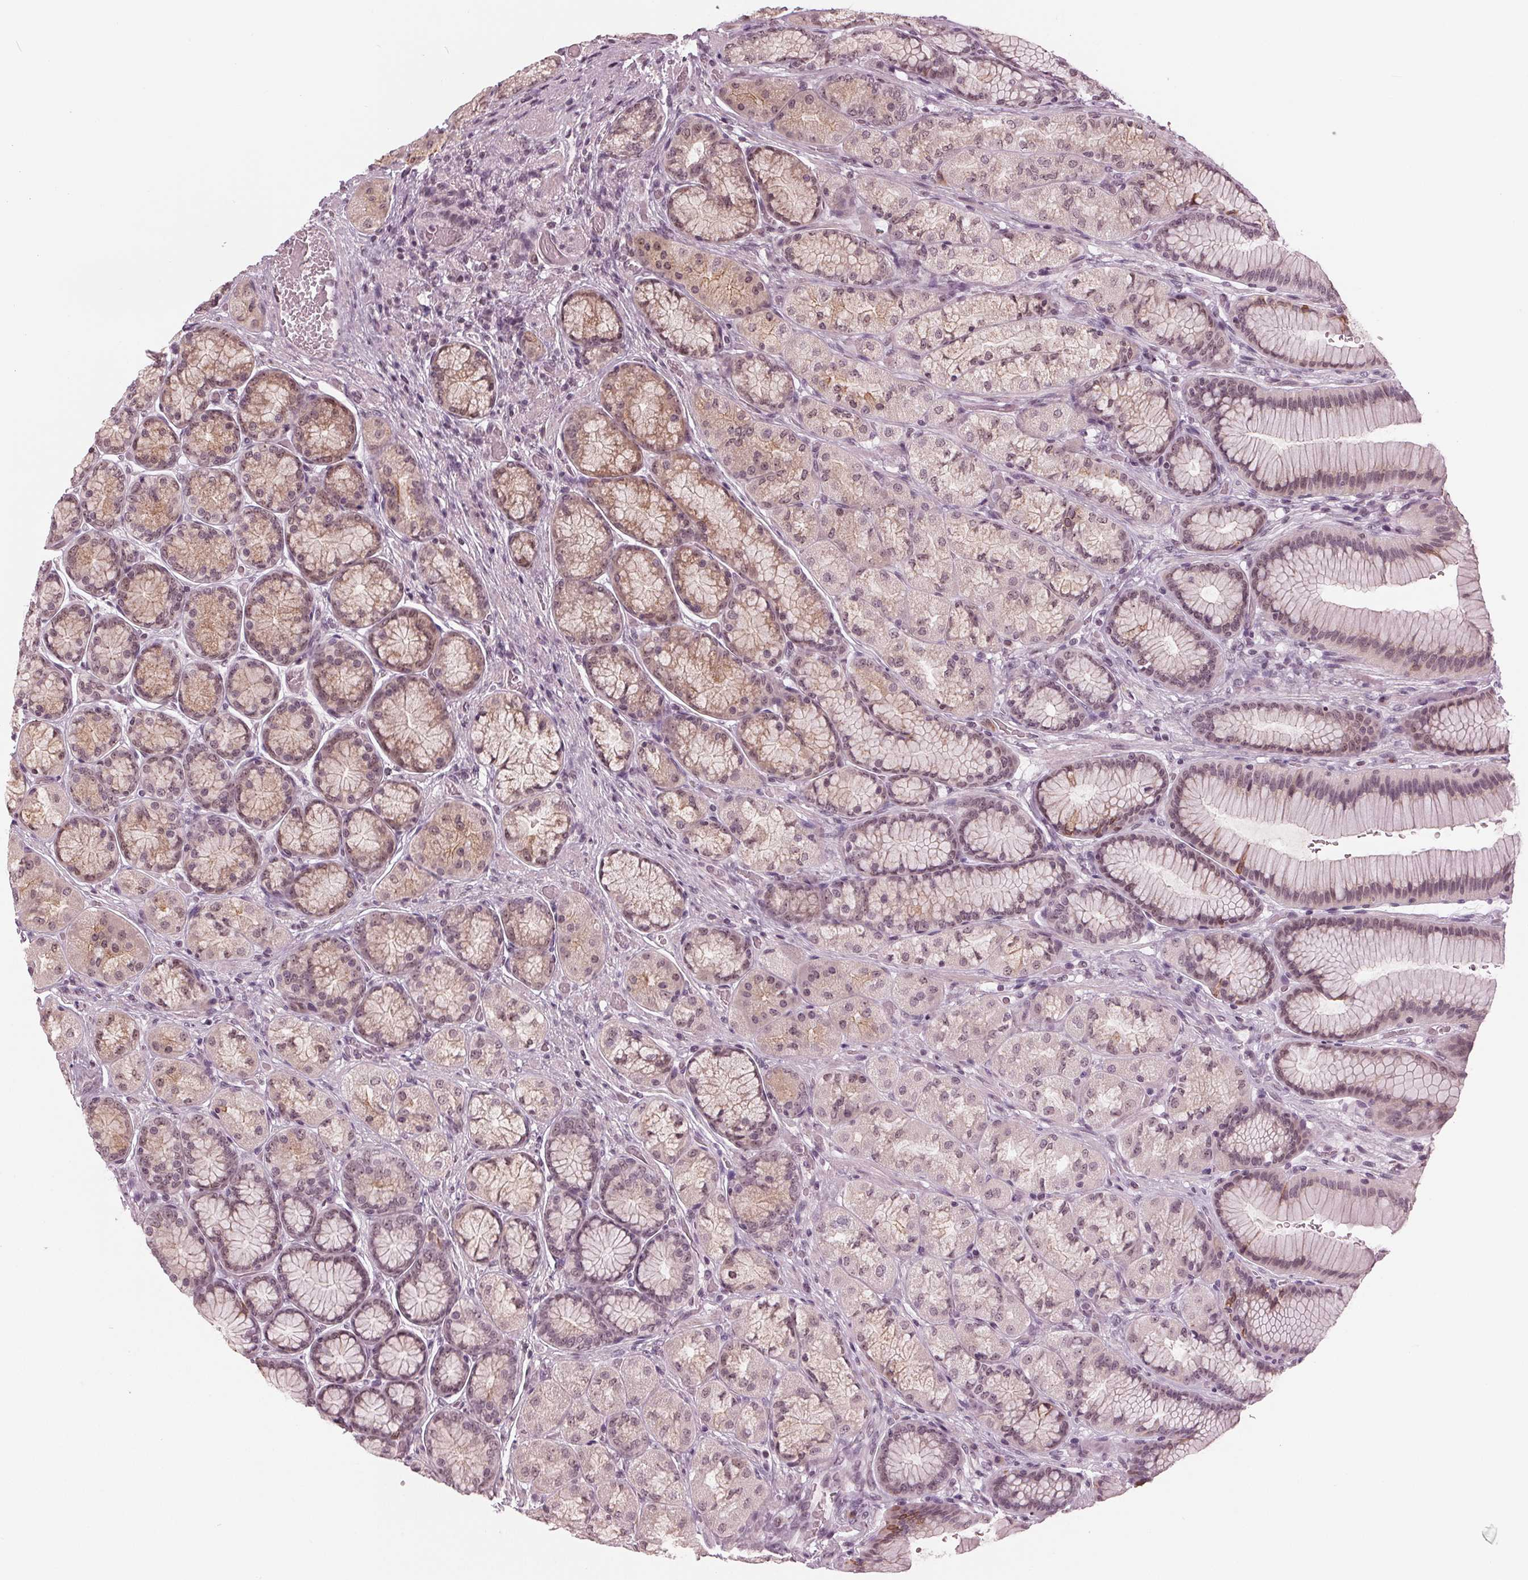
{"staining": {"intensity": "moderate", "quantity": "25%-75%", "location": "cytoplasmic/membranous,nuclear"}, "tissue": "stomach", "cell_type": "Glandular cells", "image_type": "normal", "snomed": [{"axis": "morphology", "description": "Normal tissue, NOS"}, {"axis": "morphology", "description": "Adenocarcinoma, NOS"}, {"axis": "morphology", "description": "Adenocarcinoma, High grade"}, {"axis": "topography", "description": "Stomach, upper"}, {"axis": "topography", "description": "Stomach"}], "caption": "This is a micrograph of IHC staining of benign stomach, which shows moderate expression in the cytoplasmic/membranous,nuclear of glandular cells.", "gene": "SLX4", "patient": {"sex": "female", "age": 65}}